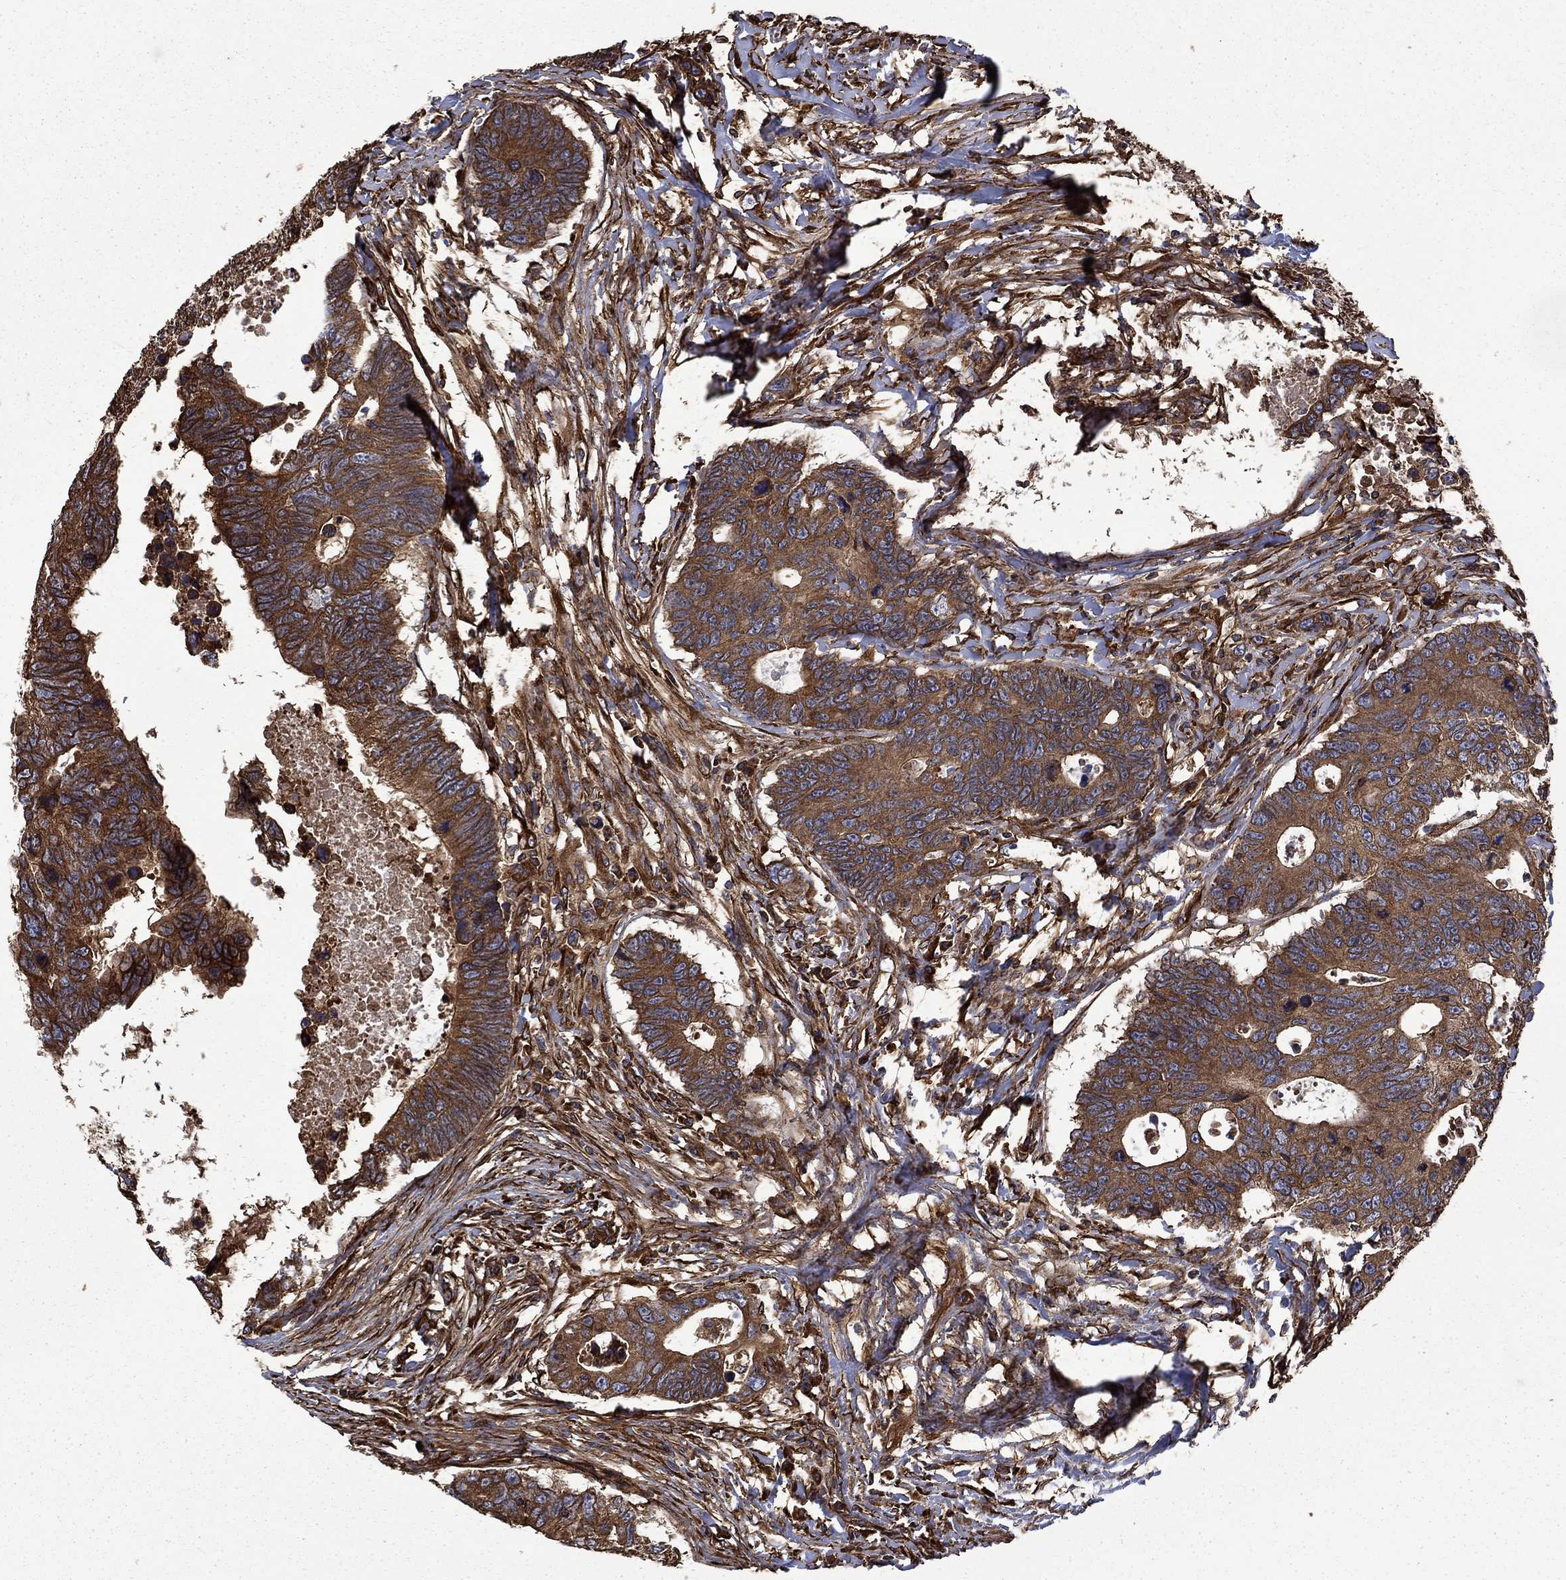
{"staining": {"intensity": "strong", "quantity": ">75%", "location": "cytoplasmic/membranous"}, "tissue": "colorectal cancer", "cell_type": "Tumor cells", "image_type": "cancer", "snomed": [{"axis": "morphology", "description": "Adenocarcinoma, NOS"}, {"axis": "topography", "description": "Colon"}], "caption": "Protein analysis of colorectal cancer (adenocarcinoma) tissue reveals strong cytoplasmic/membranous positivity in about >75% of tumor cells. Nuclei are stained in blue.", "gene": "CUTC", "patient": {"sex": "female", "age": 77}}